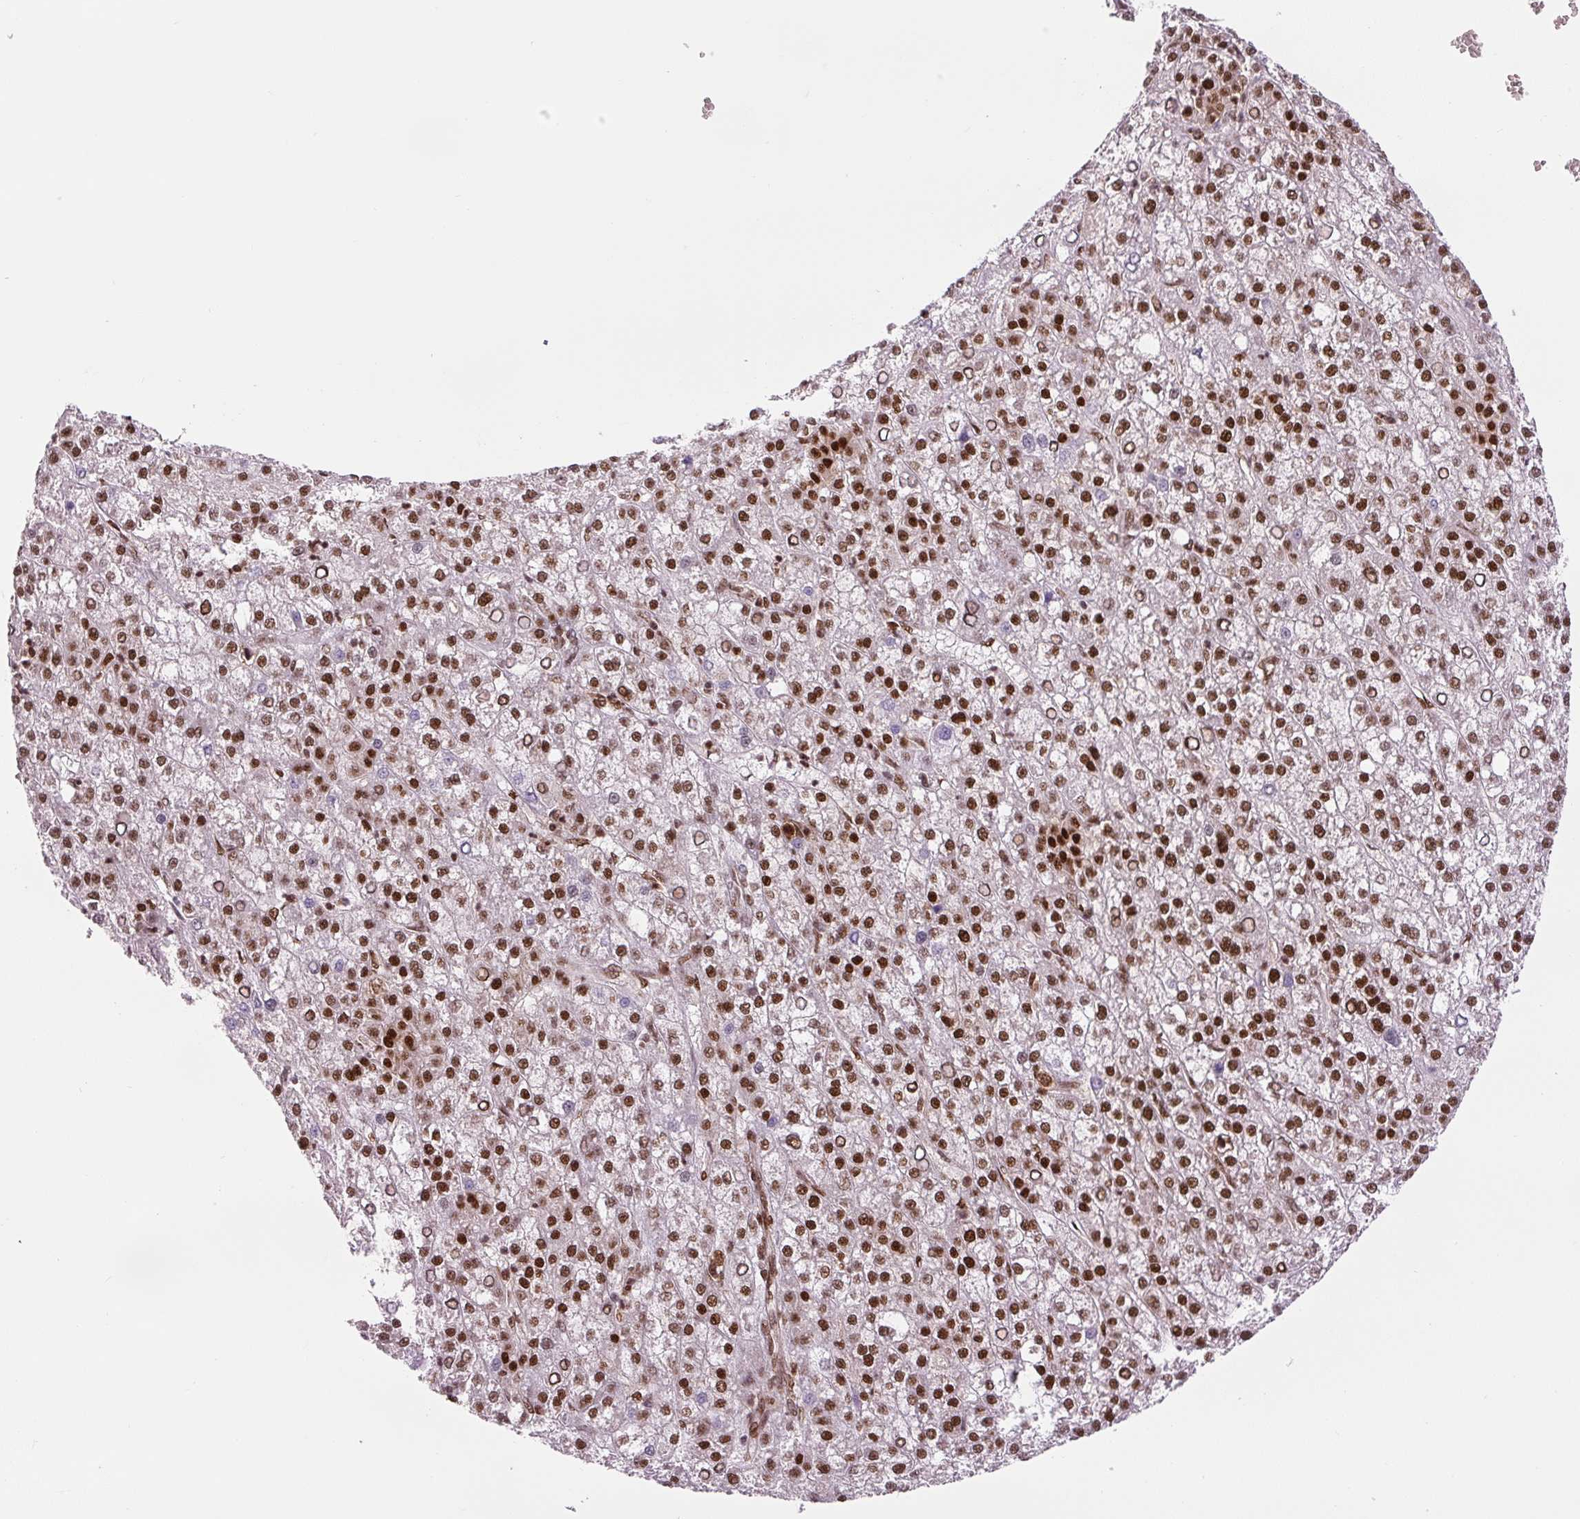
{"staining": {"intensity": "strong", "quantity": ">75%", "location": "nuclear"}, "tissue": "liver cancer", "cell_type": "Tumor cells", "image_type": "cancer", "snomed": [{"axis": "morphology", "description": "Carcinoma, Hepatocellular, NOS"}, {"axis": "topography", "description": "Liver"}], "caption": "Hepatocellular carcinoma (liver) stained with a protein marker displays strong staining in tumor cells.", "gene": "FUS", "patient": {"sex": "female", "age": 58}}